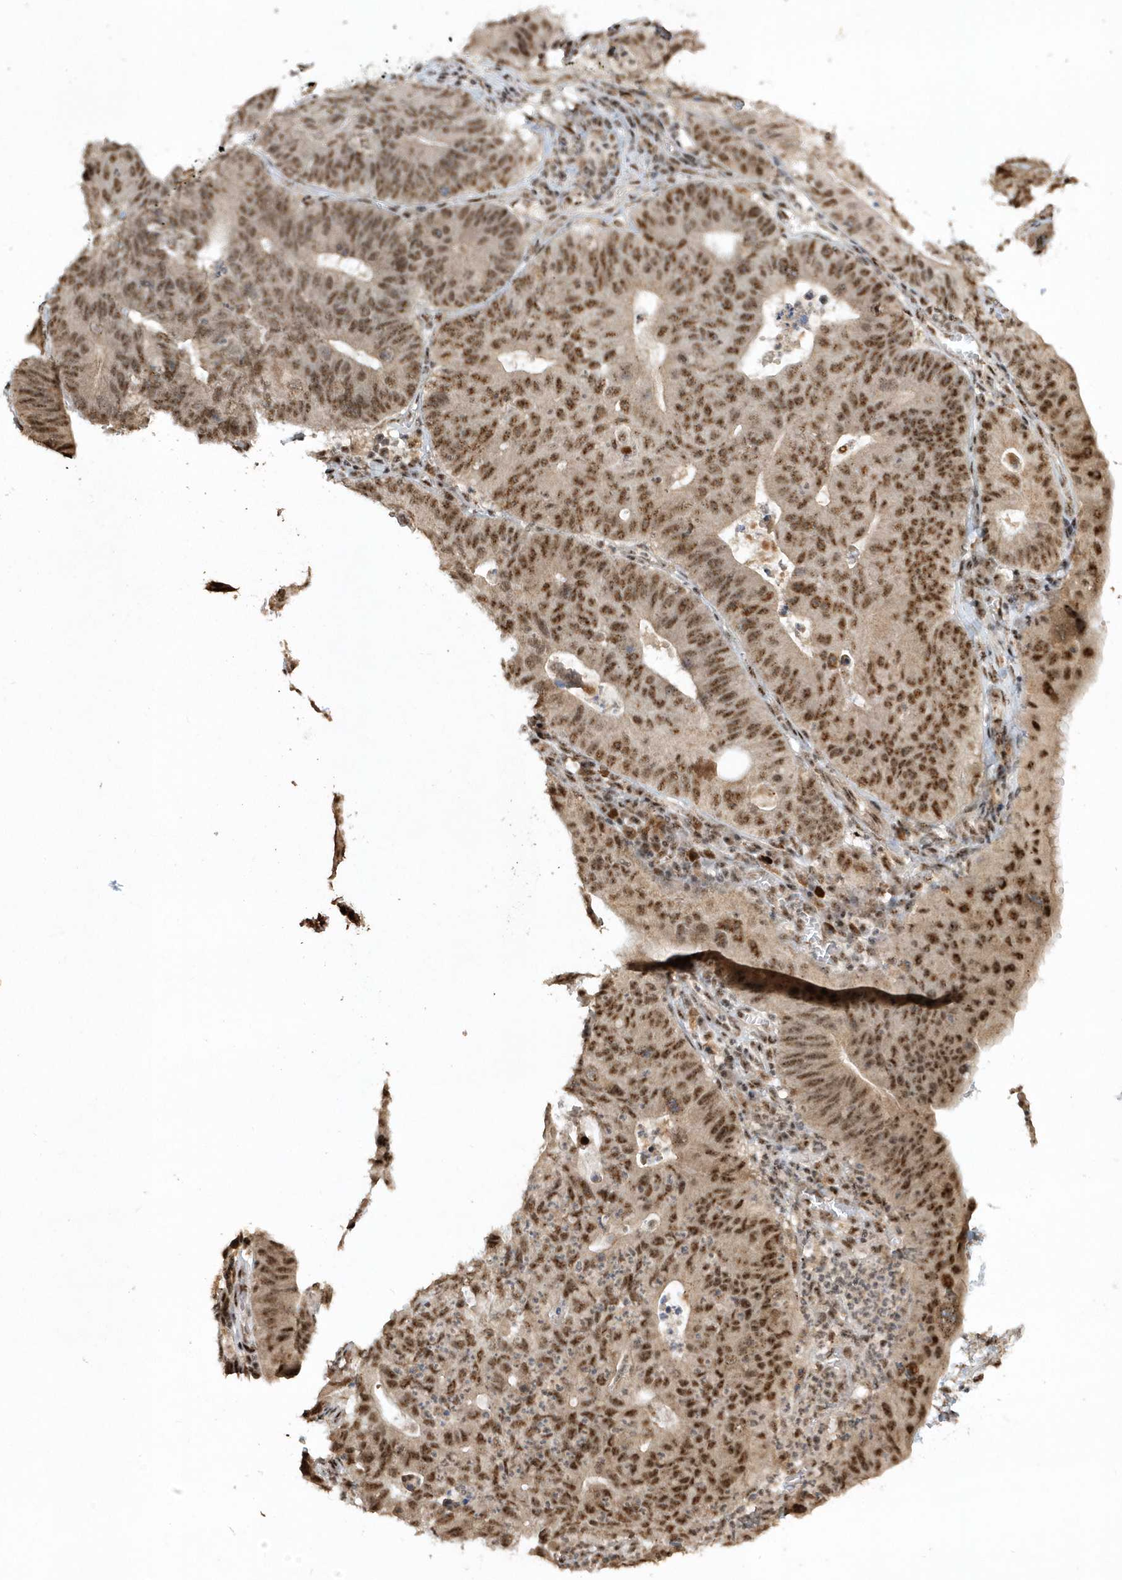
{"staining": {"intensity": "moderate", "quantity": ">75%", "location": "nuclear"}, "tissue": "stomach cancer", "cell_type": "Tumor cells", "image_type": "cancer", "snomed": [{"axis": "morphology", "description": "Adenocarcinoma, NOS"}, {"axis": "topography", "description": "Stomach"}], "caption": "Immunohistochemical staining of human adenocarcinoma (stomach) reveals medium levels of moderate nuclear protein expression in approximately >75% of tumor cells.", "gene": "POLR3B", "patient": {"sex": "male", "age": 59}}